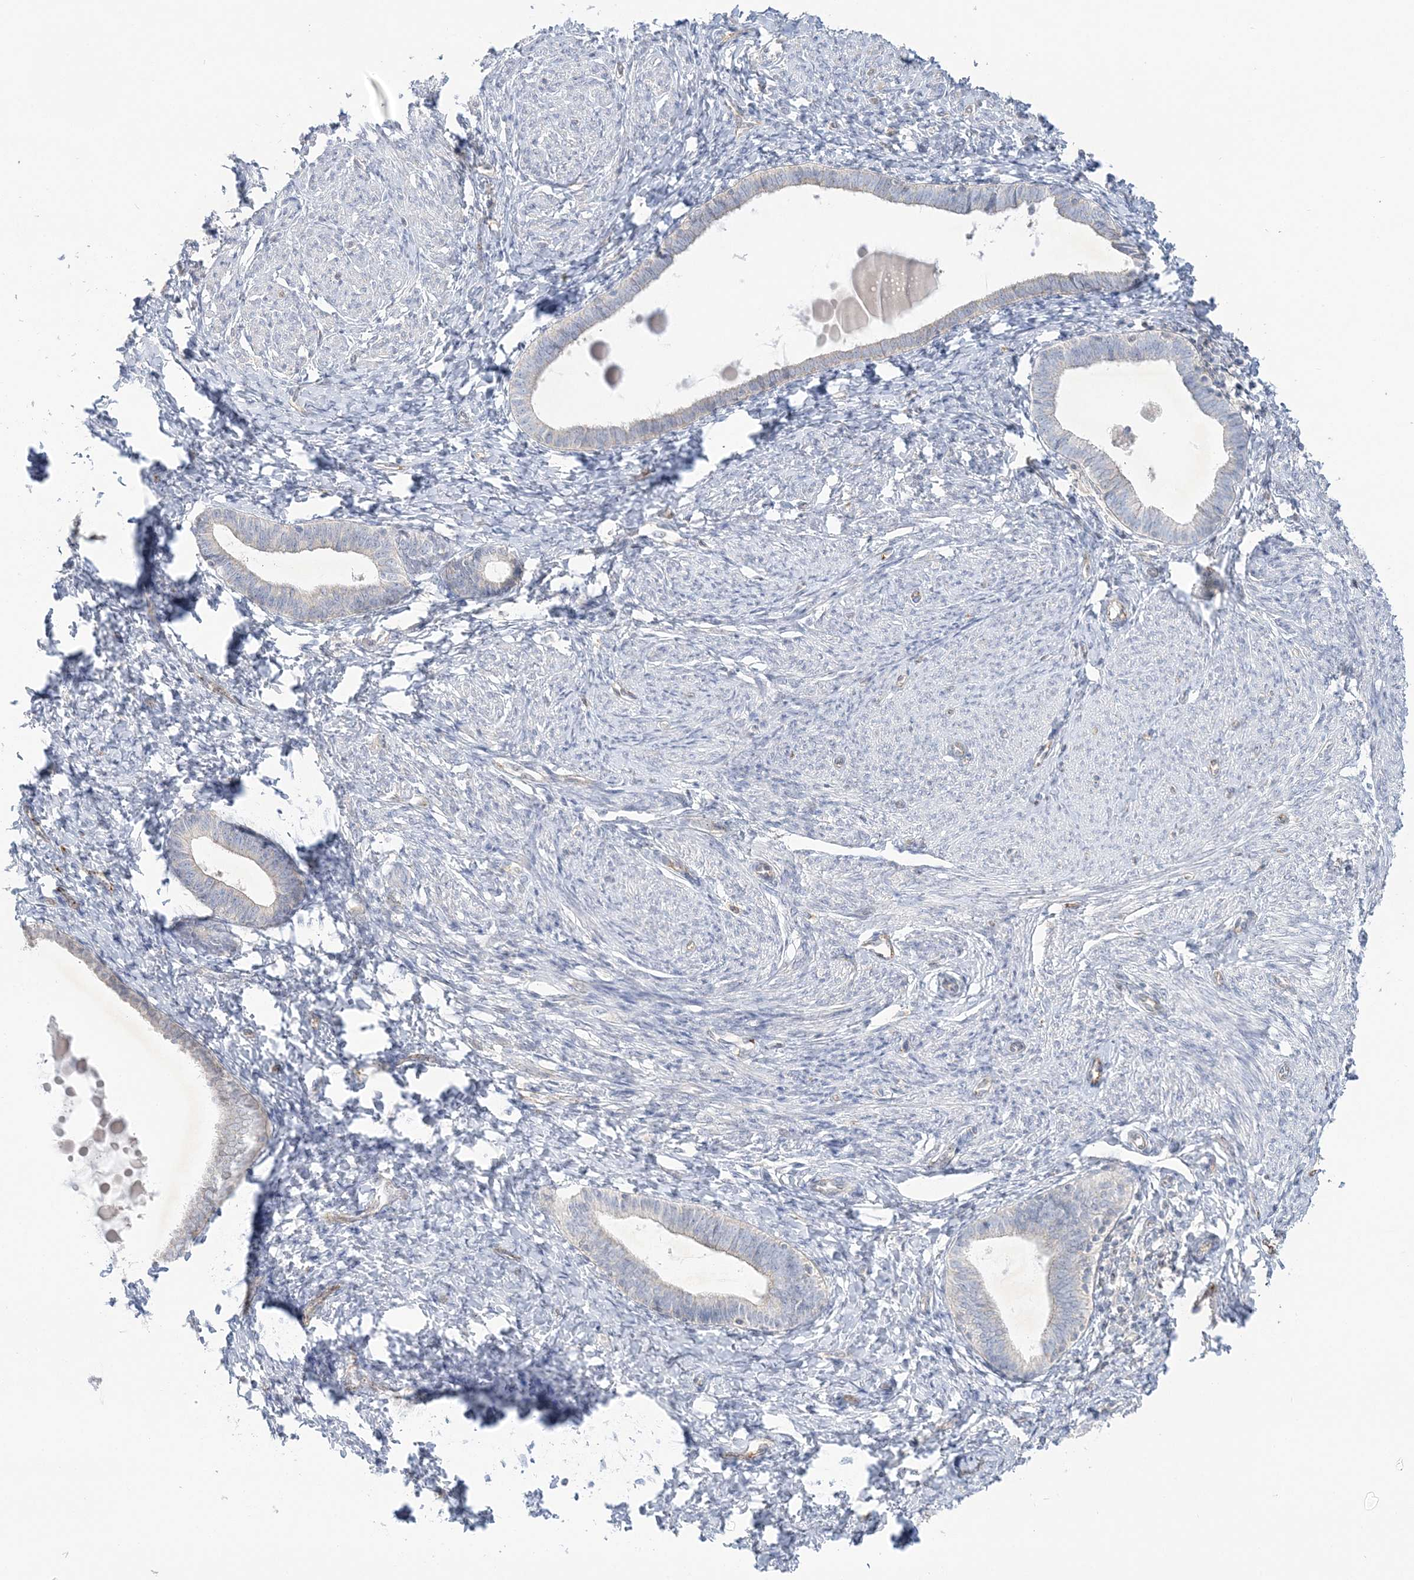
{"staining": {"intensity": "negative", "quantity": "none", "location": "none"}, "tissue": "endometrium", "cell_type": "Cells in endometrial stroma", "image_type": "normal", "snomed": [{"axis": "morphology", "description": "Normal tissue, NOS"}, {"axis": "topography", "description": "Endometrium"}], "caption": "Immunohistochemistry (IHC) photomicrograph of unremarkable endometrium stained for a protein (brown), which reveals no positivity in cells in endometrial stroma.", "gene": "INPP1", "patient": {"sex": "female", "age": 72}}